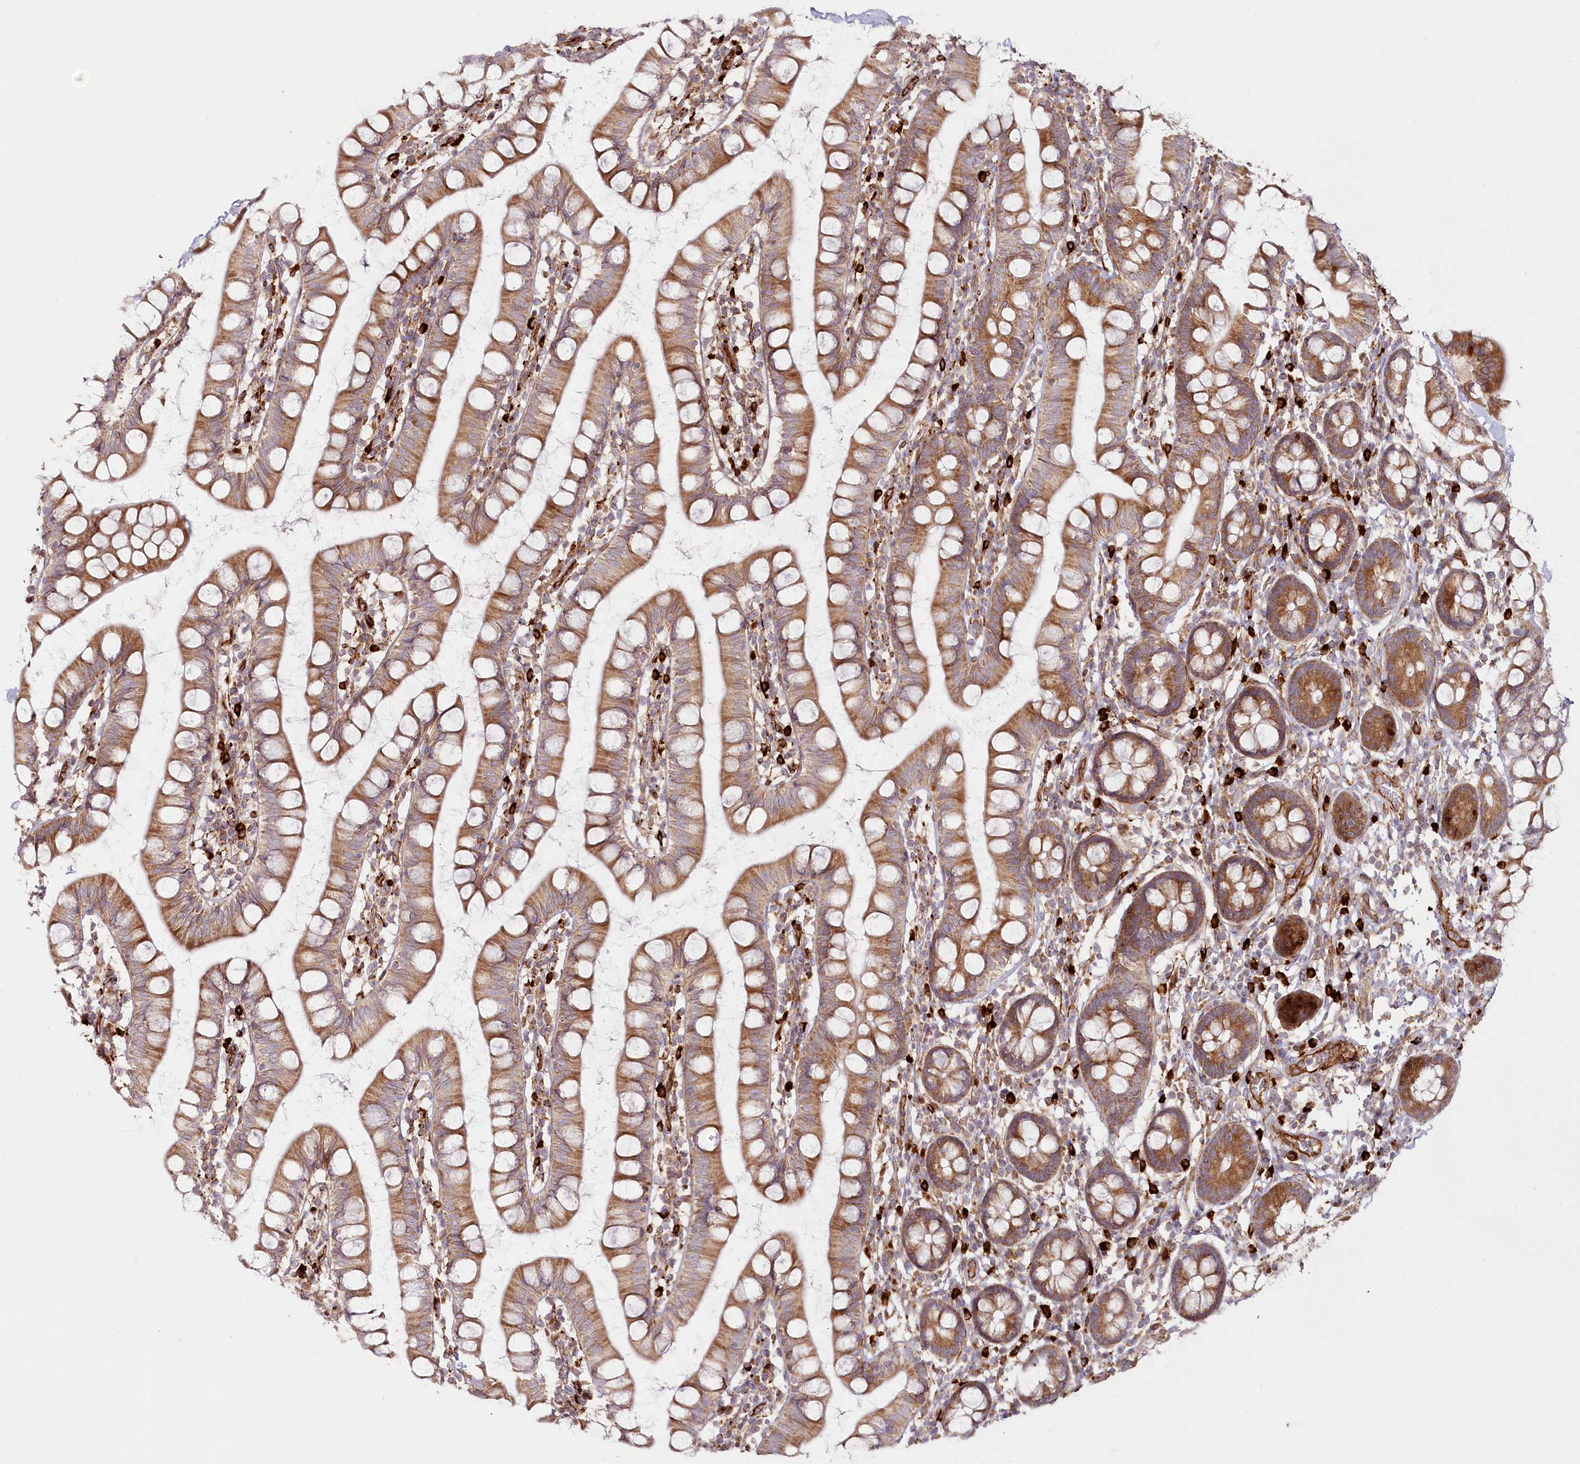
{"staining": {"intensity": "moderate", "quantity": ">75%", "location": "cytoplasmic/membranous"}, "tissue": "small intestine", "cell_type": "Glandular cells", "image_type": "normal", "snomed": [{"axis": "morphology", "description": "Normal tissue, NOS"}, {"axis": "topography", "description": "Small intestine"}], "caption": "Normal small intestine shows moderate cytoplasmic/membranous positivity in approximately >75% of glandular cells The protein of interest is shown in brown color, while the nuclei are stained blue..", "gene": "HARS2", "patient": {"sex": "female", "age": 84}}